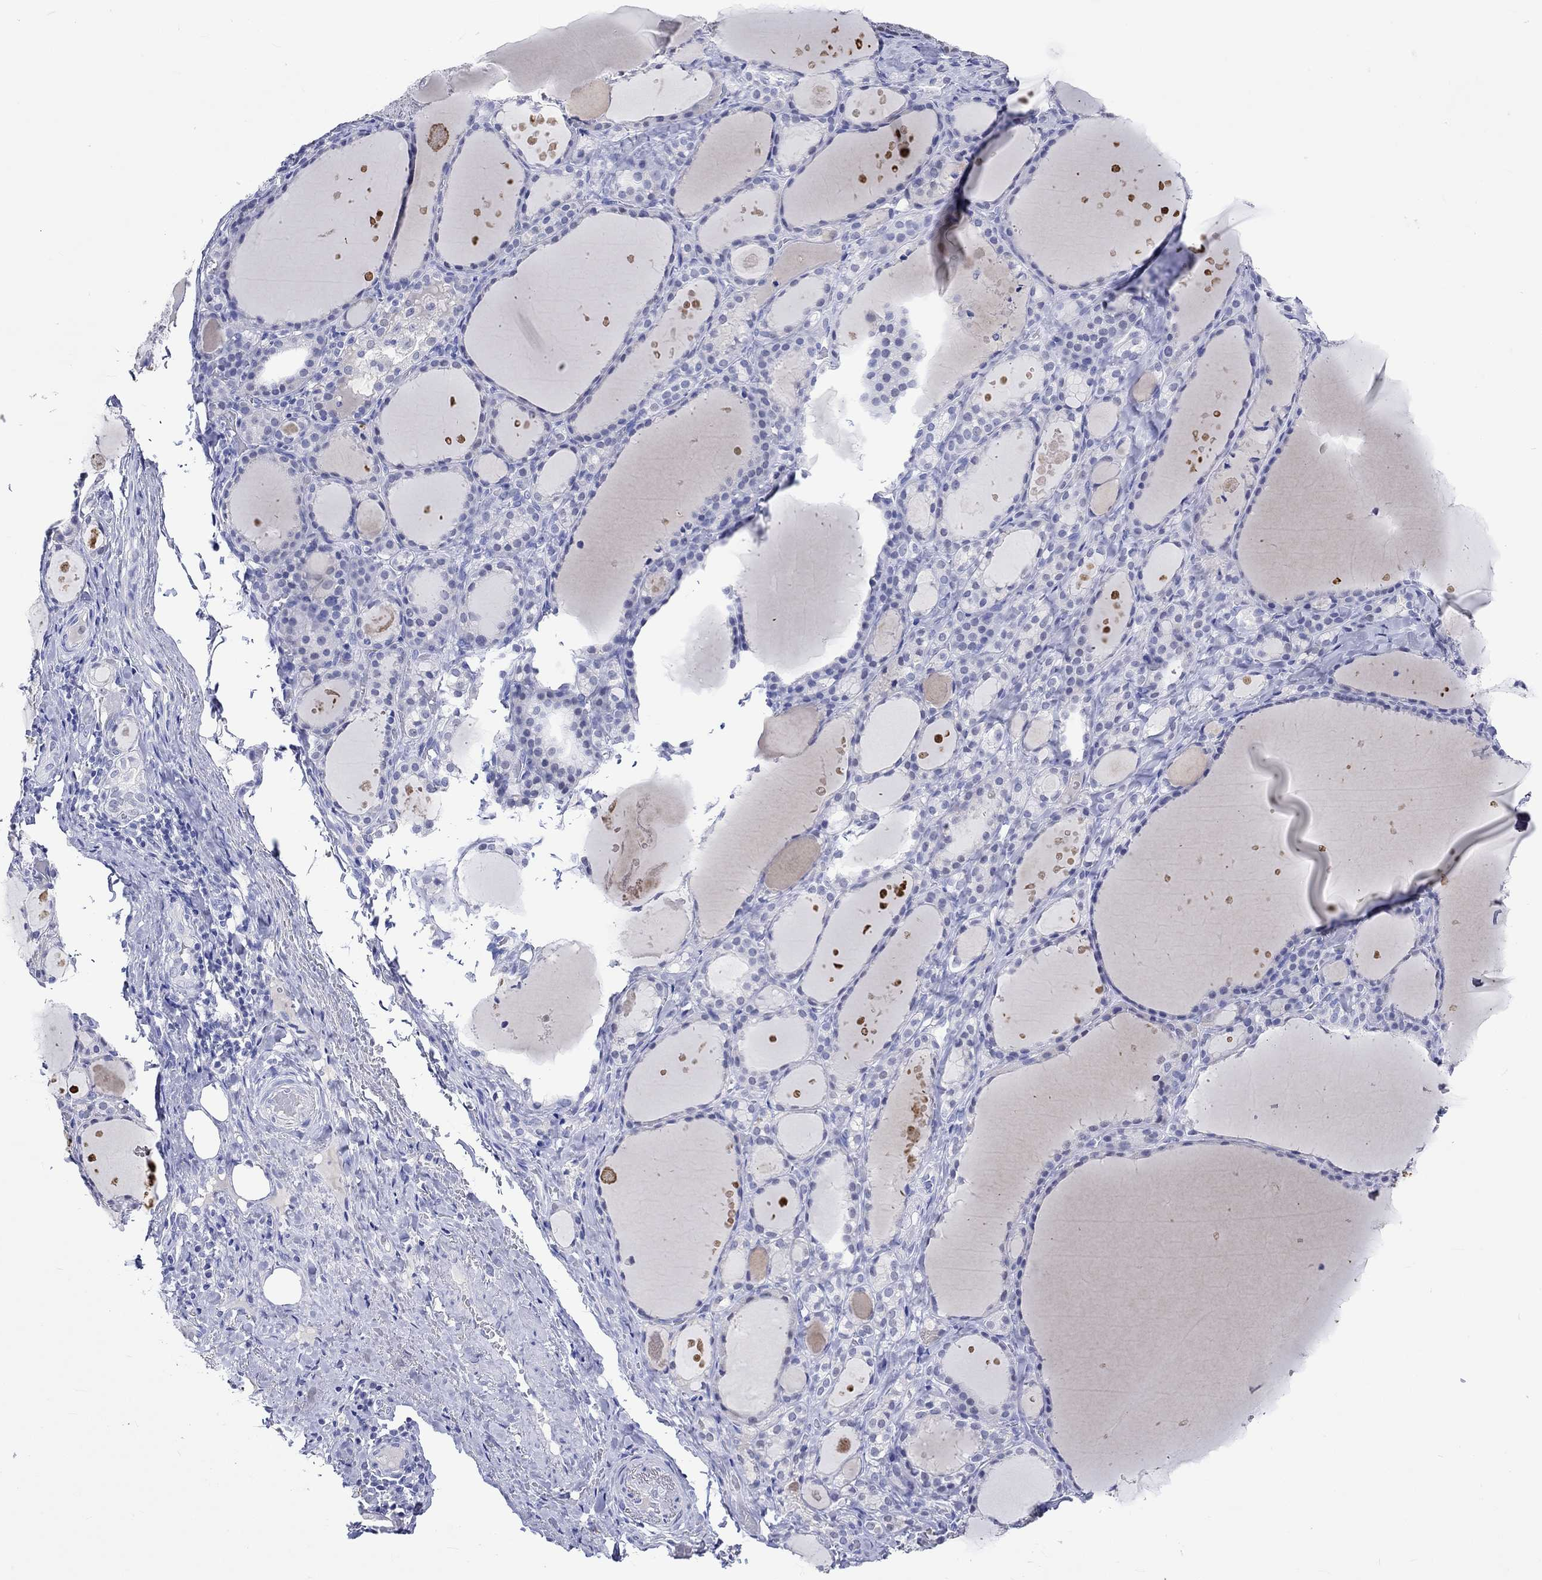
{"staining": {"intensity": "negative", "quantity": "none", "location": "none"}, "tissue": "thyroid gland", "cell_type": "Glandular cells", "image_type": "normal", "snomed": [{"axis": "morphology", "description": "Normal tissue, NOS"}, {"axis": "topography", "description": "Thyroid gland"}], "caption": "Immunohistochemistry micrograph of normal thyroid gland: human thyroid gland stained with DAB displays no significant protein positivity in glandular cells.", "gene": "KLHL35", "patient": {"sex": "male", "age": 68}}